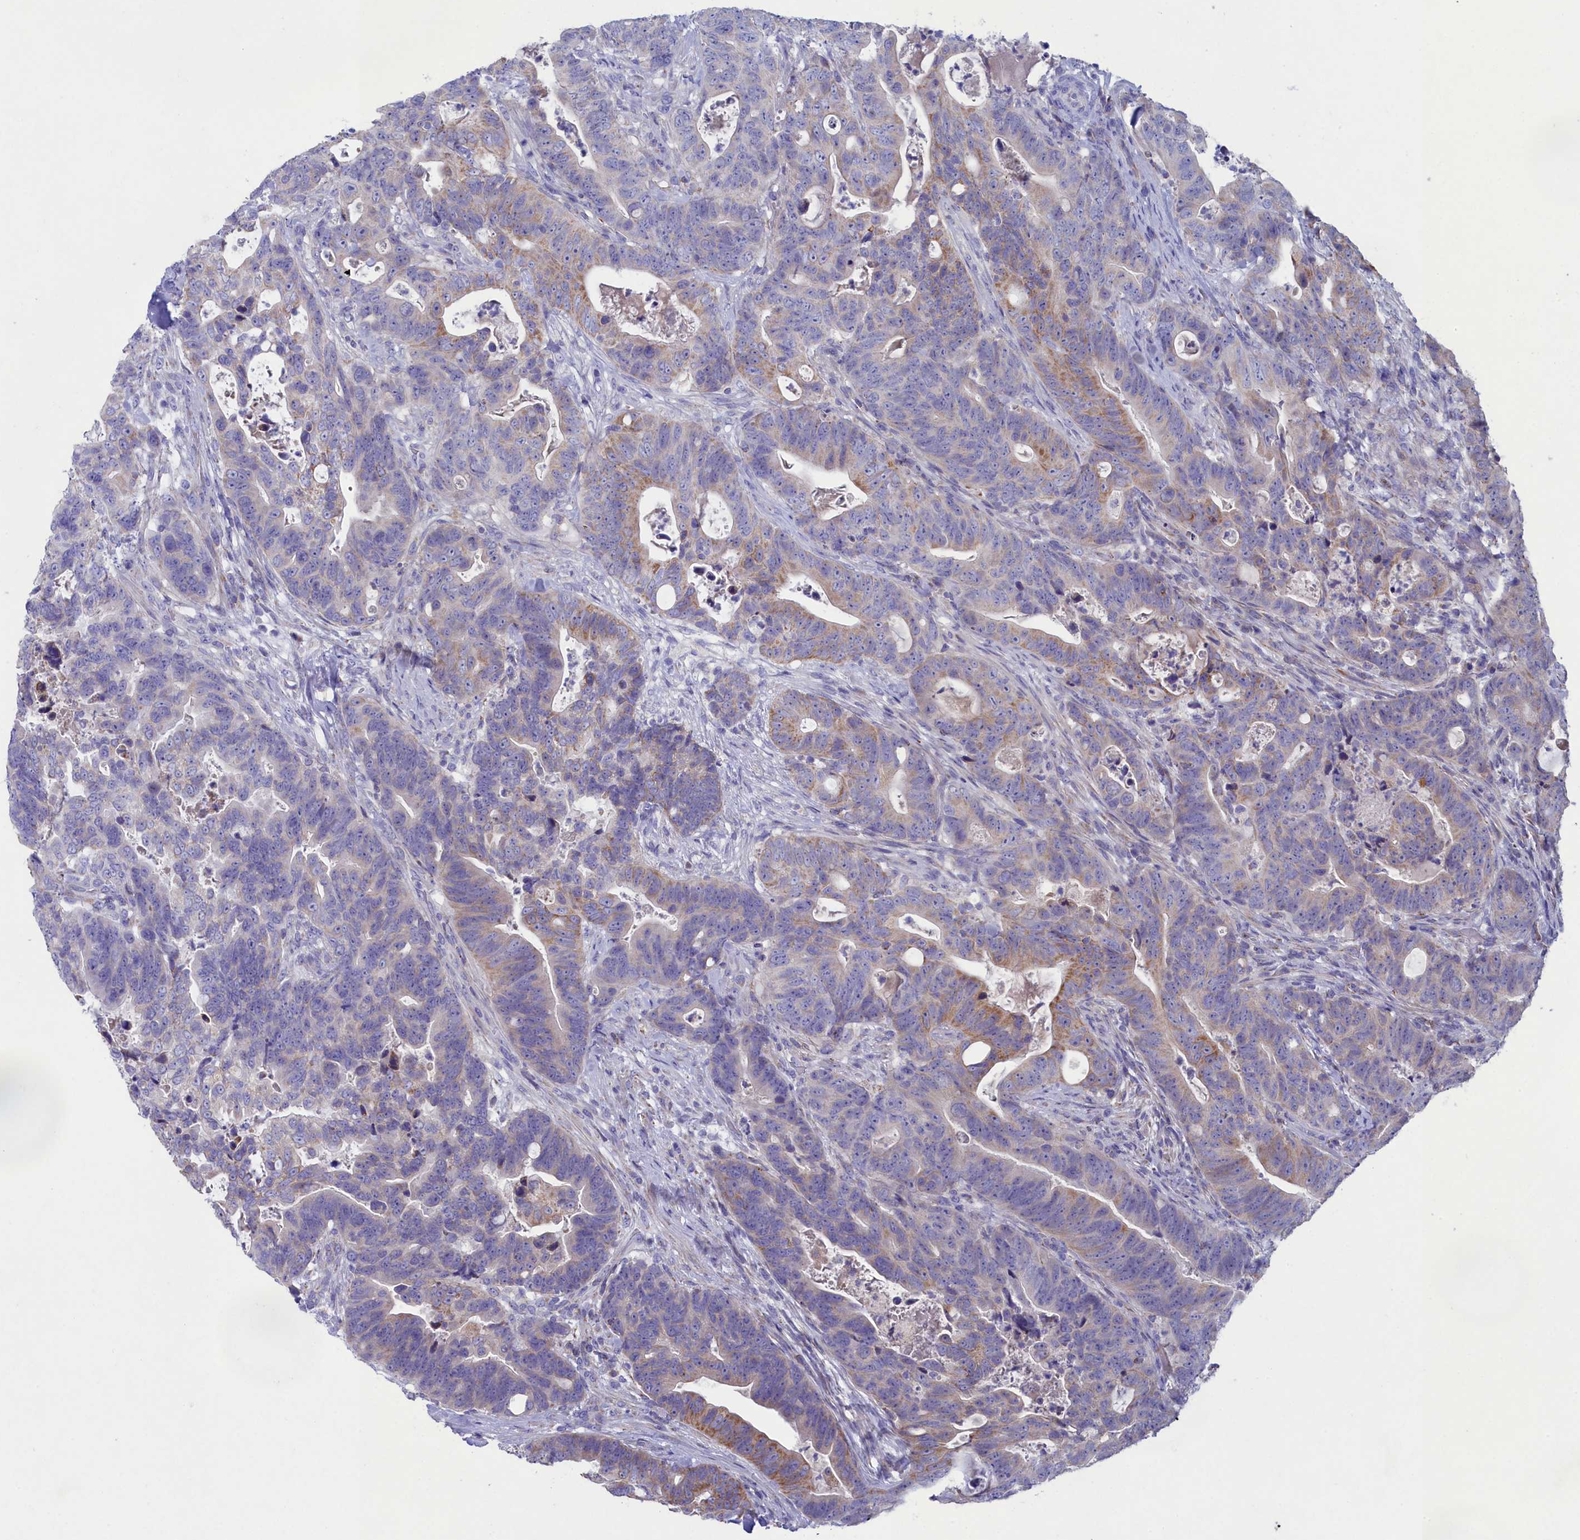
{"staining": {"intensity": "moderate", "quantity": "<25%", "location": "cytoplasmic/membranous"}, "tissue": "colorectal cancer", "cell_type": "Tumor cells", "image_type": "cancer", "snomed": [{"axis": "morphology", "description": "Adenocarcinoma, NOS"}, {"axis": "topography", "description": "Colon"}], "caption": "A photomicrograph of human colorectal cancer (adenocarcinoma) stained for a protein demonstrates moderate cytoplasmic/membranous brown staining in tumor cells.", "gene": "PRDM12", "patient": {"sex": "female", "age": 82}}